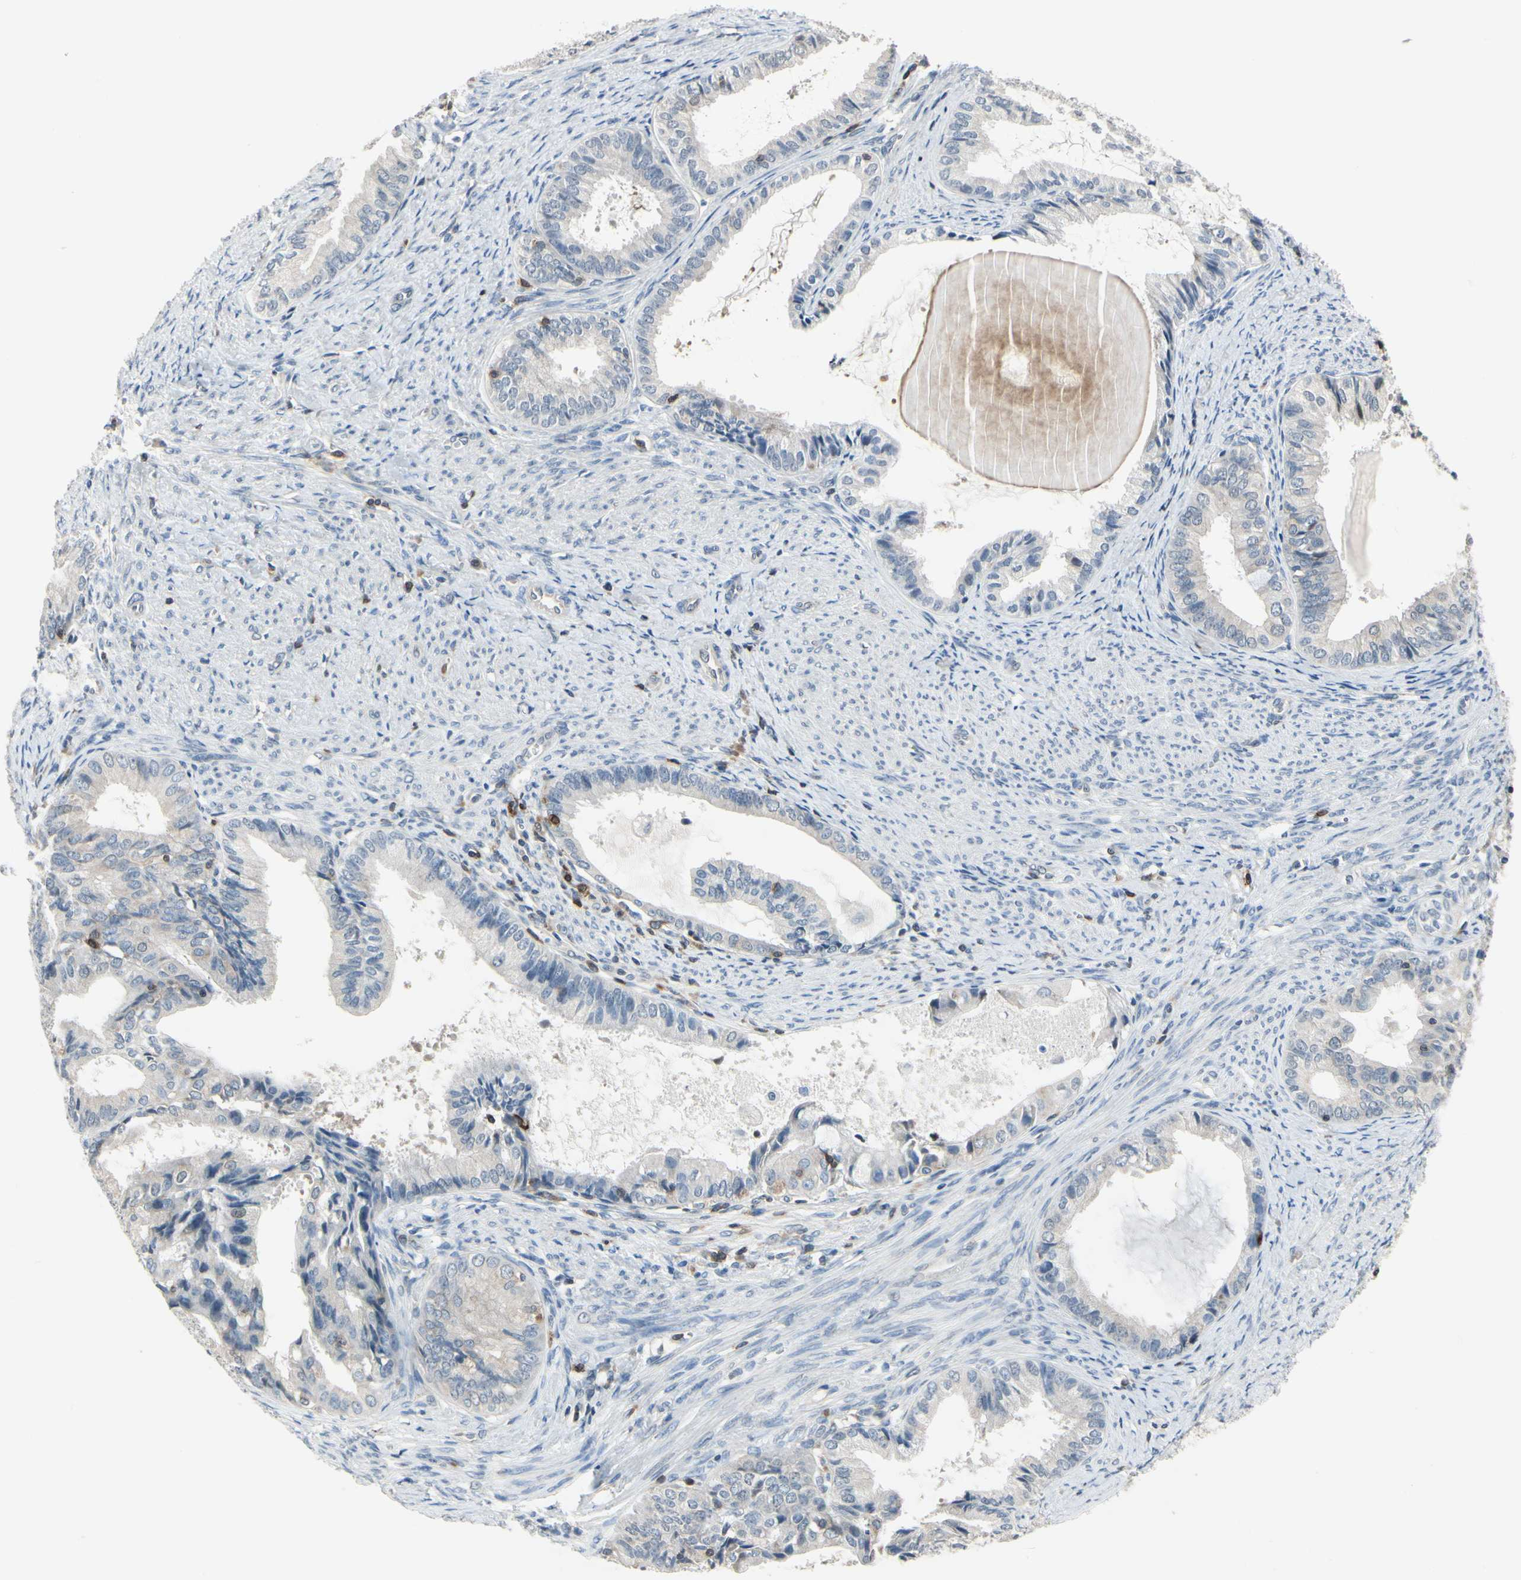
{"staining": {"intensity": "negative", "quantity": "none", "location": "none"}, "tissue": "endometrial cancer", "cell_type": "Tumor cells", "image_type": "cancer", "snomed": [{"axis": "morphology", "description": "Adenocarcinoma, NOS"}, {"axis": "topography", "description": "Endometrium"}], "caption": "This is an immunohistochemistry image of human endometrial adenocarcinoma. There is no expression in tumor cells.", "gene": "NFATC2", "patient": {"sex": "female", "age": 86}}